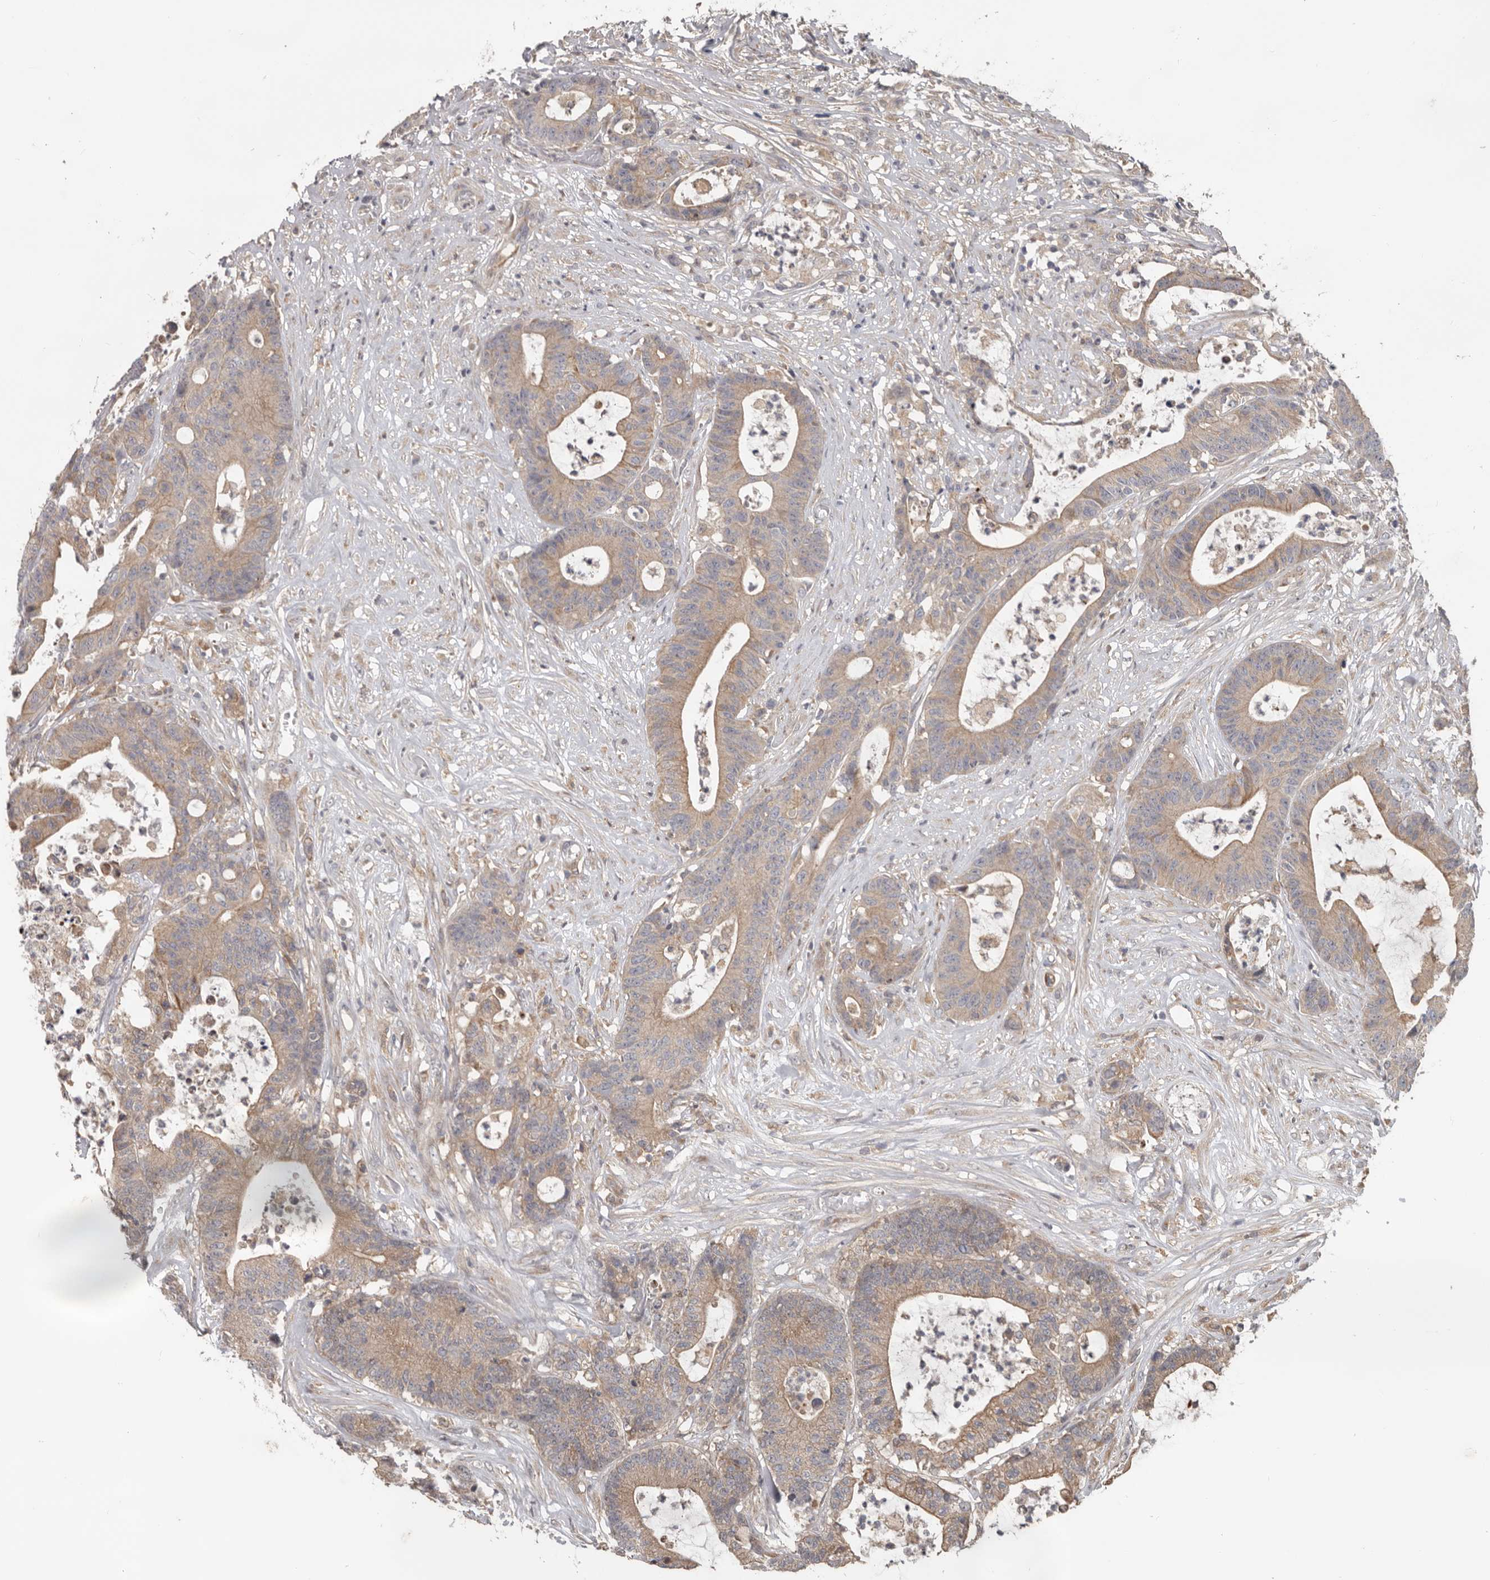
{"staining": {"intensity": "weak", "quantity": "25%-75%", "location": "cytoplasmic/membranous"}, "tissue": "colorectal cancer", "cell_type": "Tumor cells", "image_type": "cancer", "snomed": [{"axis": "morphology", "description": "Adenocarcinoma, NOS"}, {"axis": "topography", "description": "Colon"}], "caption": "Brown immunohistochemical staining in adenocarcinoma (colorectal) demonstrates weak cytoplasmic/membranous positivity in about 25%-75% of tumor cells.", "gene": "HINT3", "patient": {"sex": "female", "age": 84}}